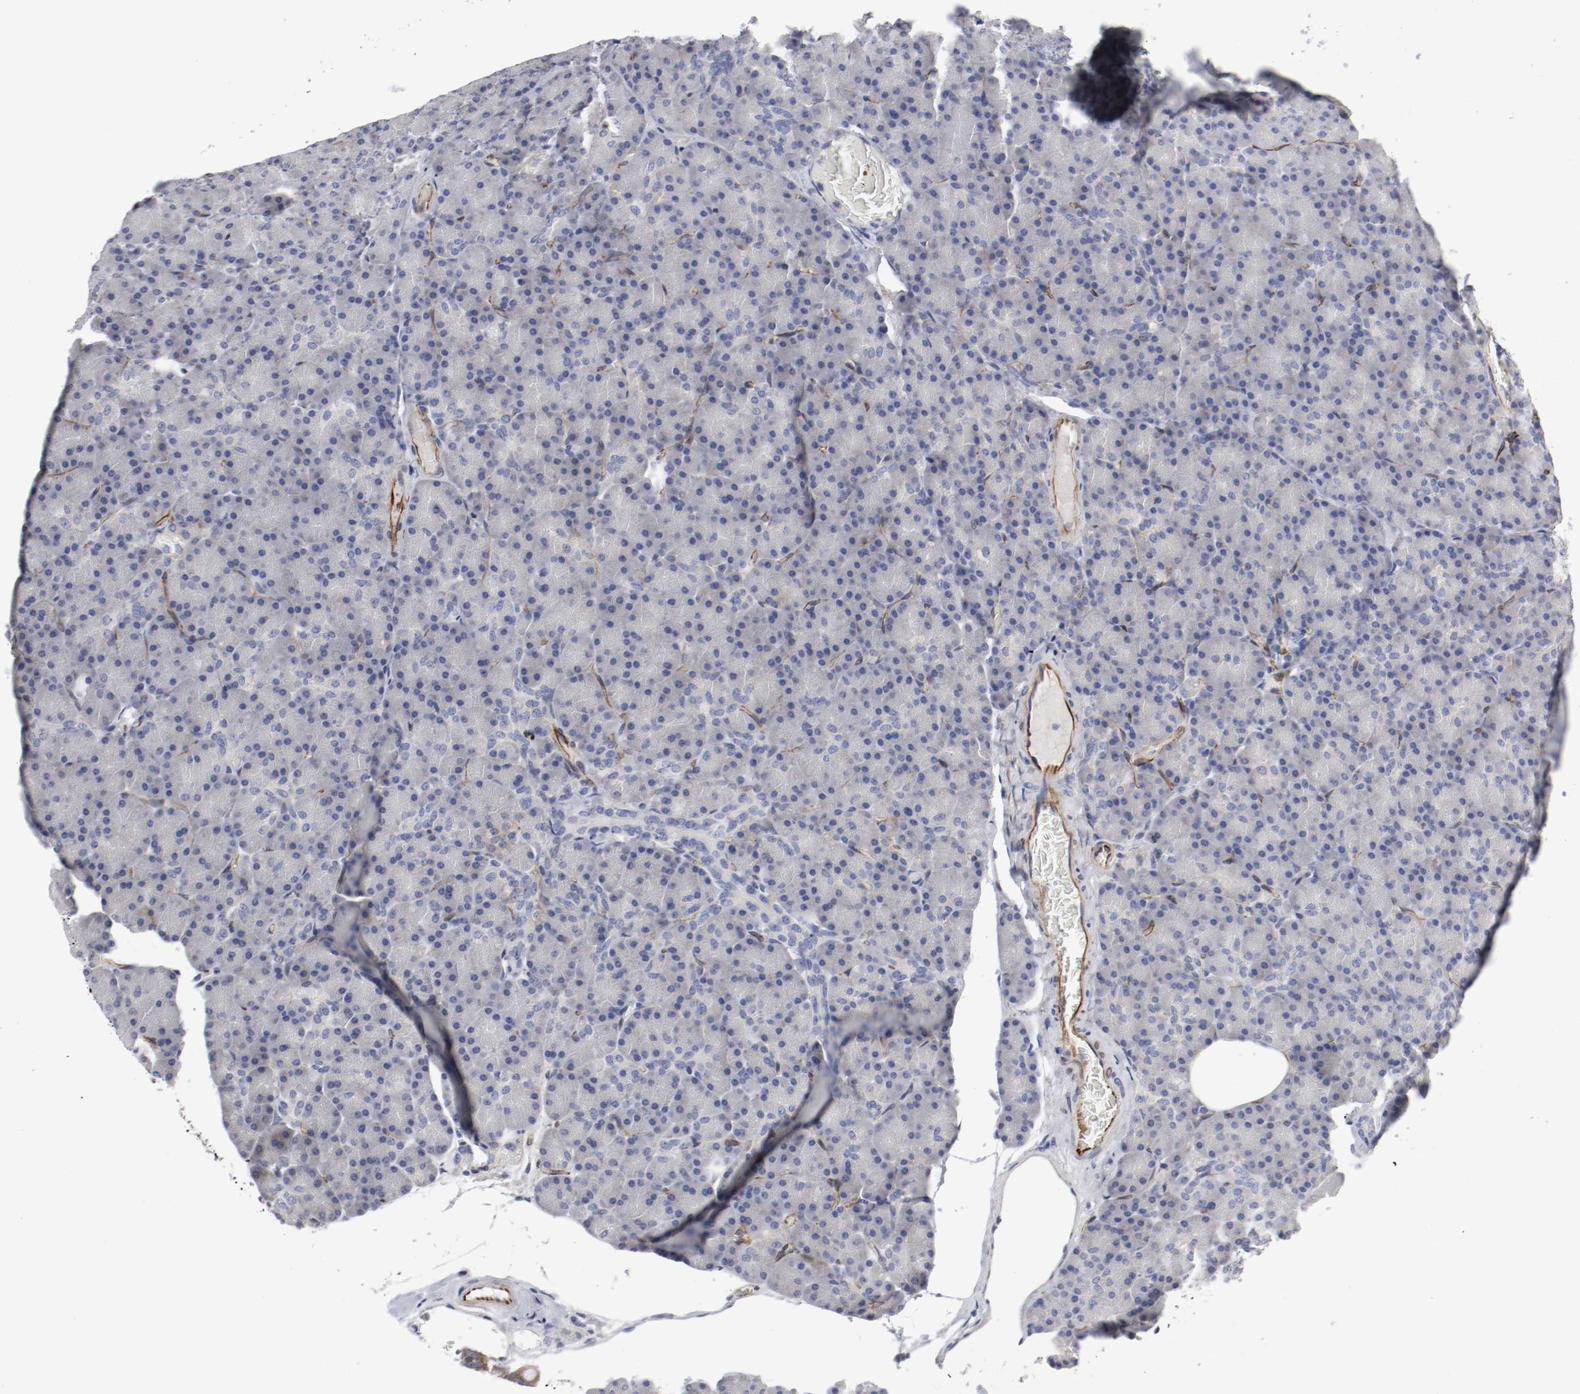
{"staining": {"intensity": "weak", "quantity": "<25%", "location": "cytoplasmic/membranous"}, "tissue": "pancreas", "cell_type": "Exocrine glandular cells", "image_type": "normal", "snomed": [{"axis": "morphology", "description": "Normal tissue, NOS"}, {"axis": "topography", "description": "Pancreas"}], "caption": "High power microscopy photomicrograph of an IHC image of unremarkable pancreas, revealing no significant positivity in exocrine glandular cells.", "gene": "GIT1", "patient": {"sex": "female", "age": 43}}